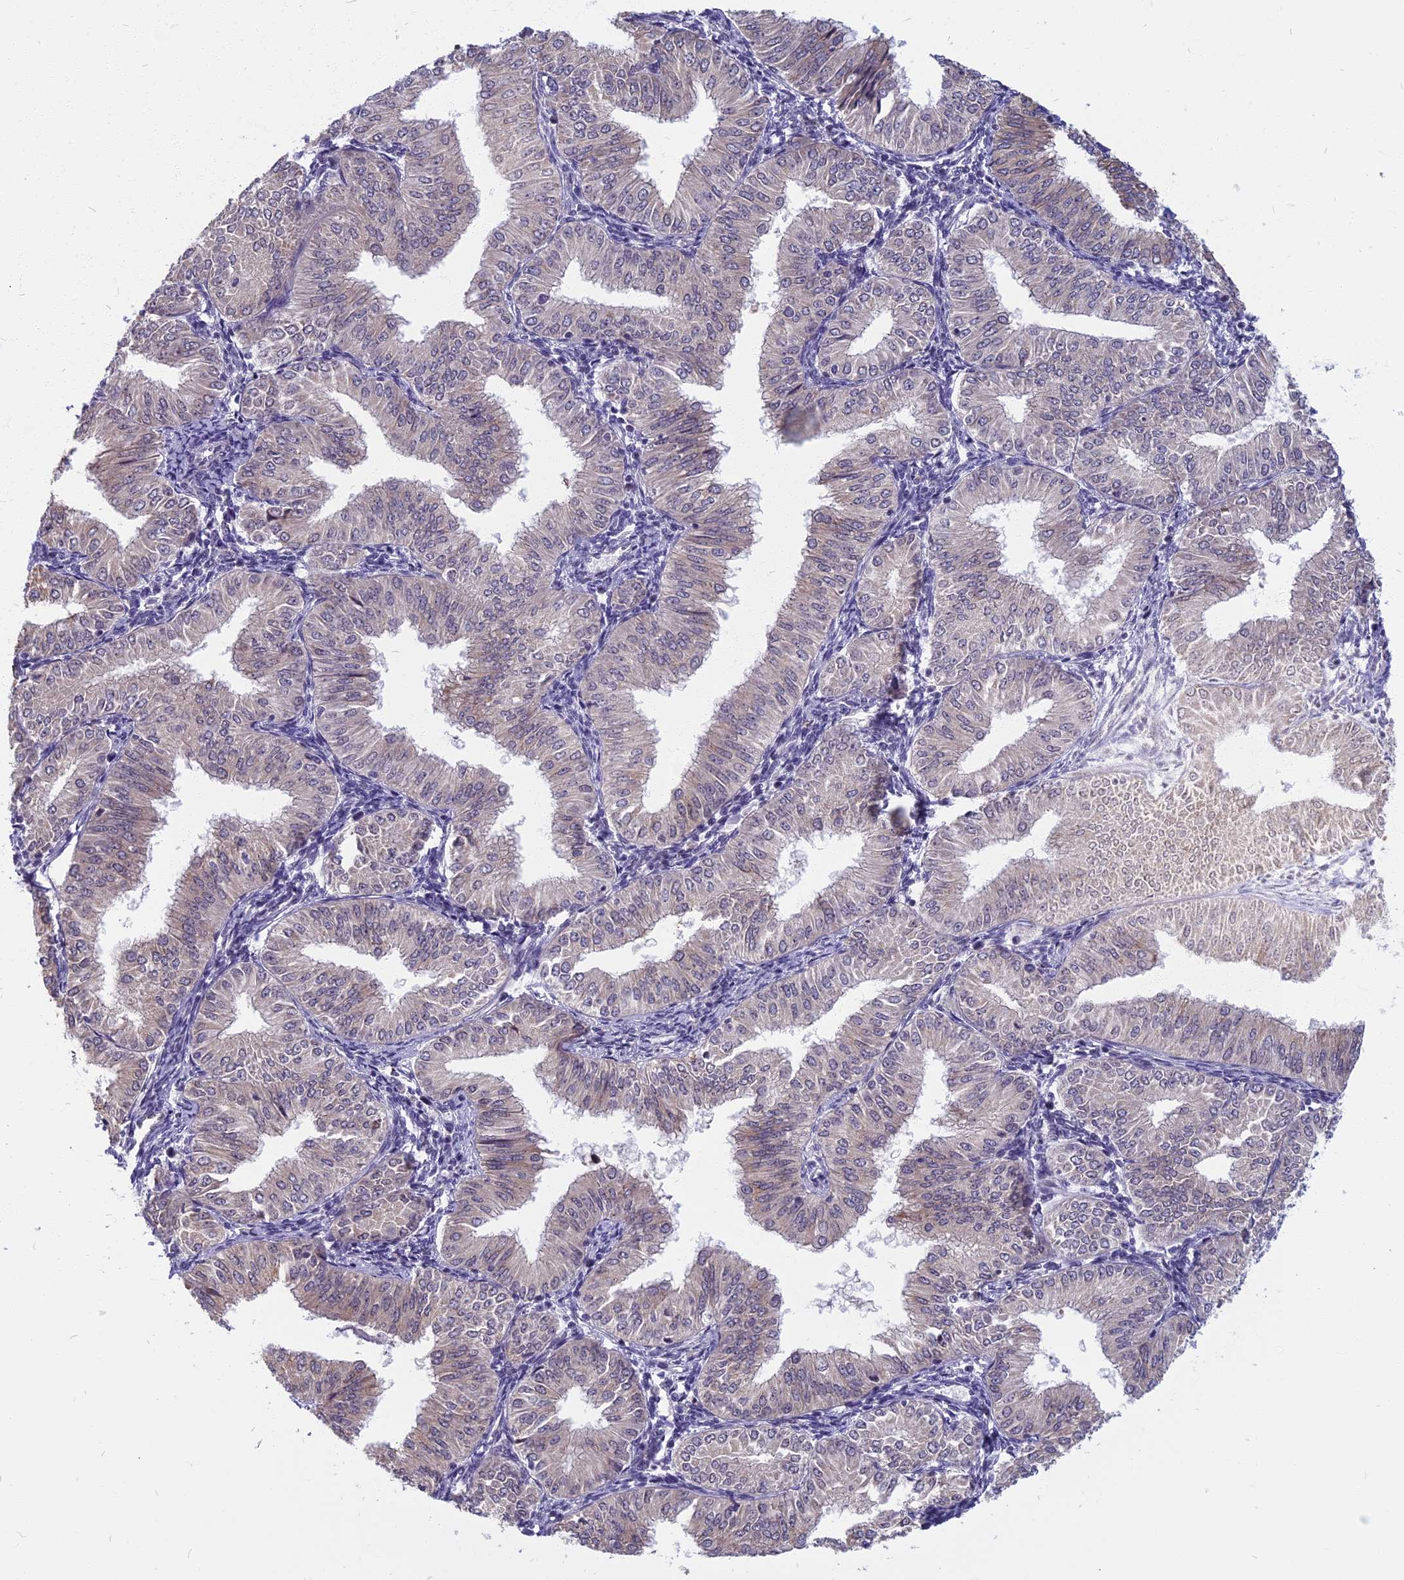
{"staining": {"intensity": "weak", "quantity": "<25%", "location": "cytoplasmic/membranous"}, "tissue": "endometrial cancer", "cell_type": "Tumor cells", "image_type": "cancer", "snomed": [{"axis": "morphology", "description": "Normal tissue, NOS"}, {"axis": "morphology", "description": "Adenocarcinoma, NOS"}, {"axis": "topography", "description": "Endometrium"}], "caption": "IHC of human endometrial cancer displays no staining in tumor cells. (Stains: DAB (3,3'-diaminobenzidine) IHC with hematoxylin counter stain, Microscopy: brightfield microscopy at high magnification).", "gene": "CCDC113", "patient": {"sex": "female", "age": 53}}